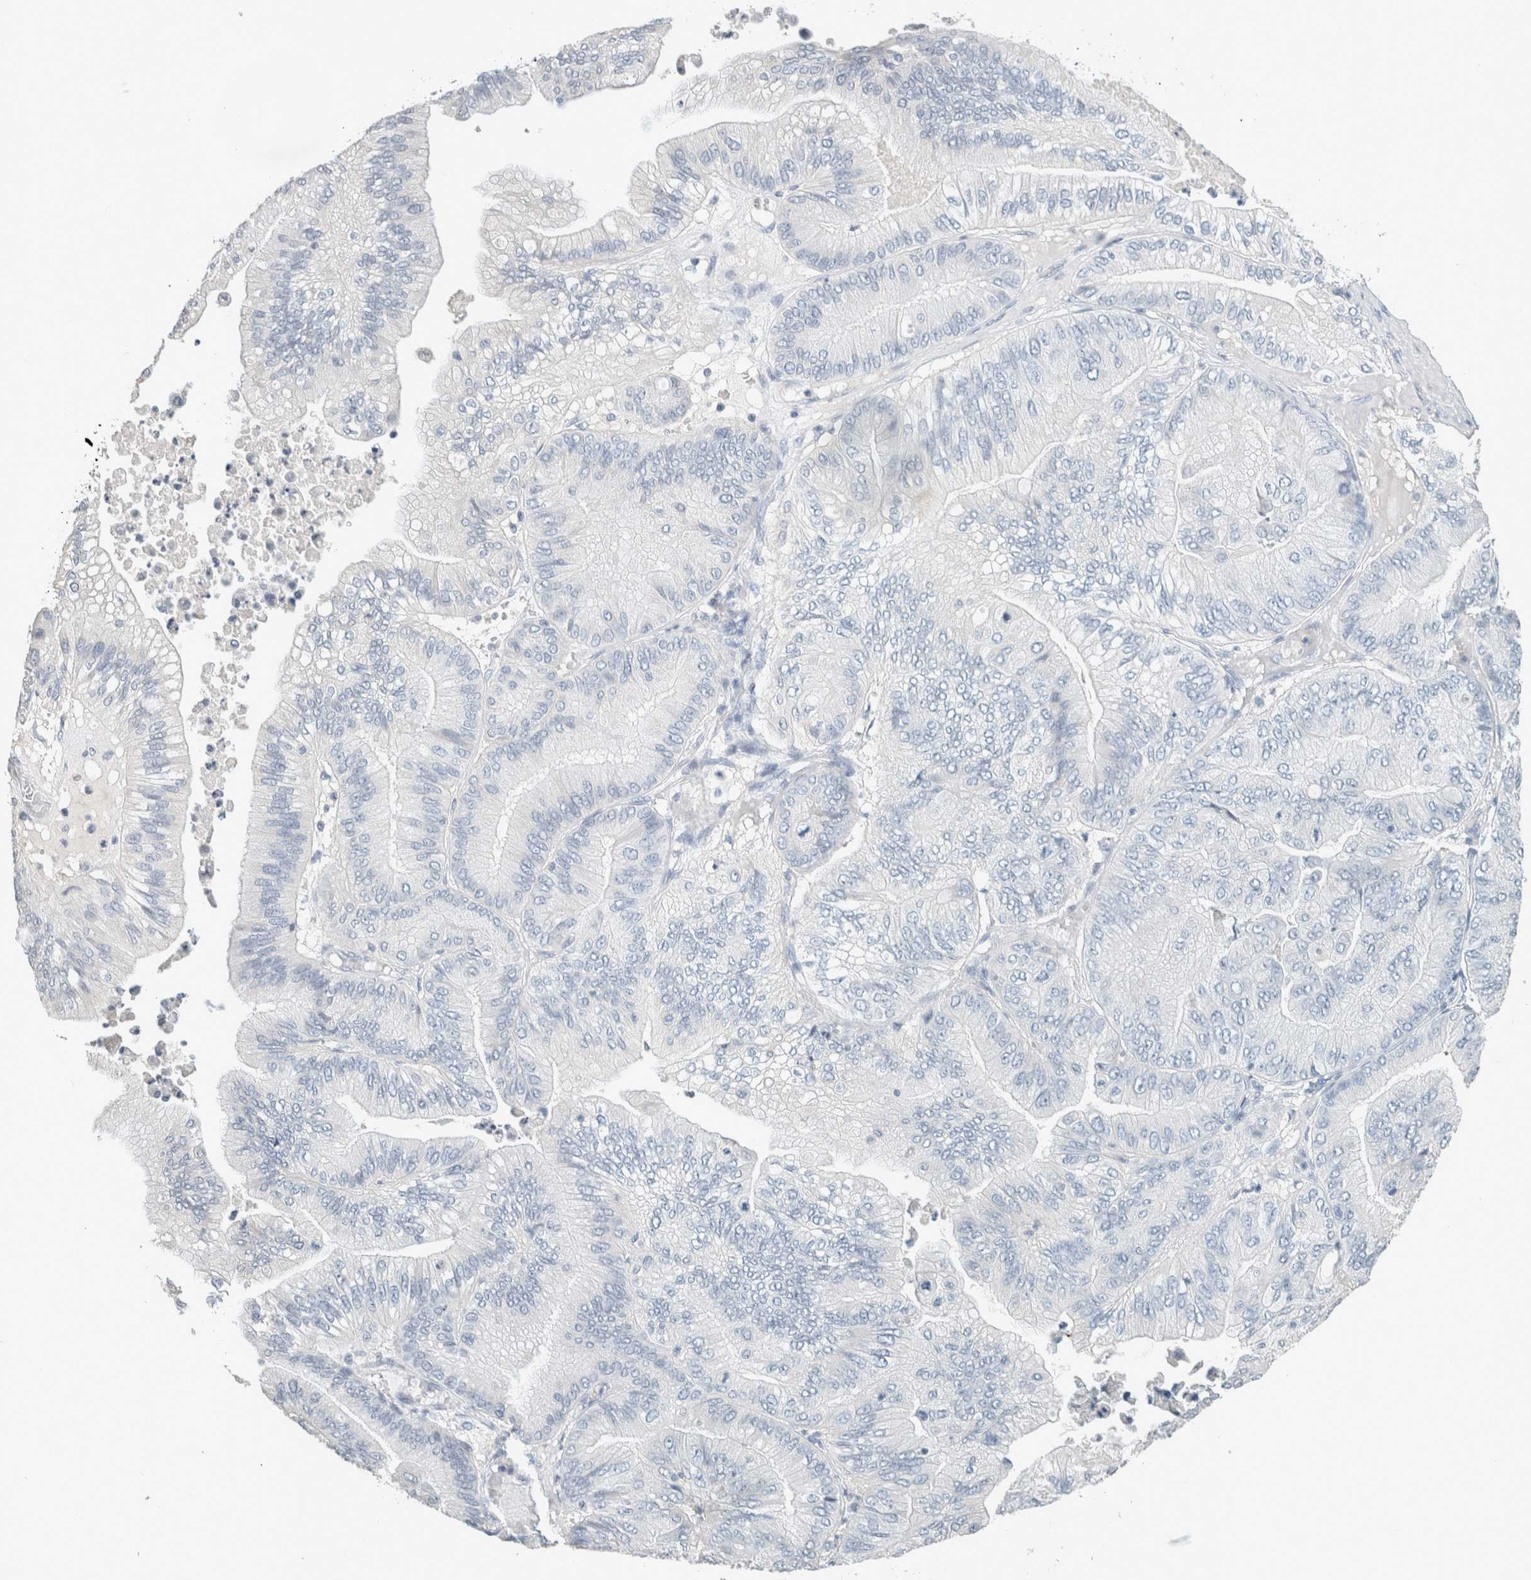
{"staining": {"intensity": "negative", "quantity": "none", "location": "none"}, "tissue": "ovarian cancer", "cell_type": "Tumor cells", "image_type": "cancer", "snomed": [{"axis": "morphology", "description": "Cystadenocarcinoma, mucinous, NOS"}, {"axis": "topography", "description": "Ovary"}], "caption": "This is an immunohistochemistry (IHC) image of human mucinous cystadenocarcinoma (ovarian). There is no positivity in tumor cells.", "gene": "CRAT", "patient": {"sex": "female", "age": 61}}